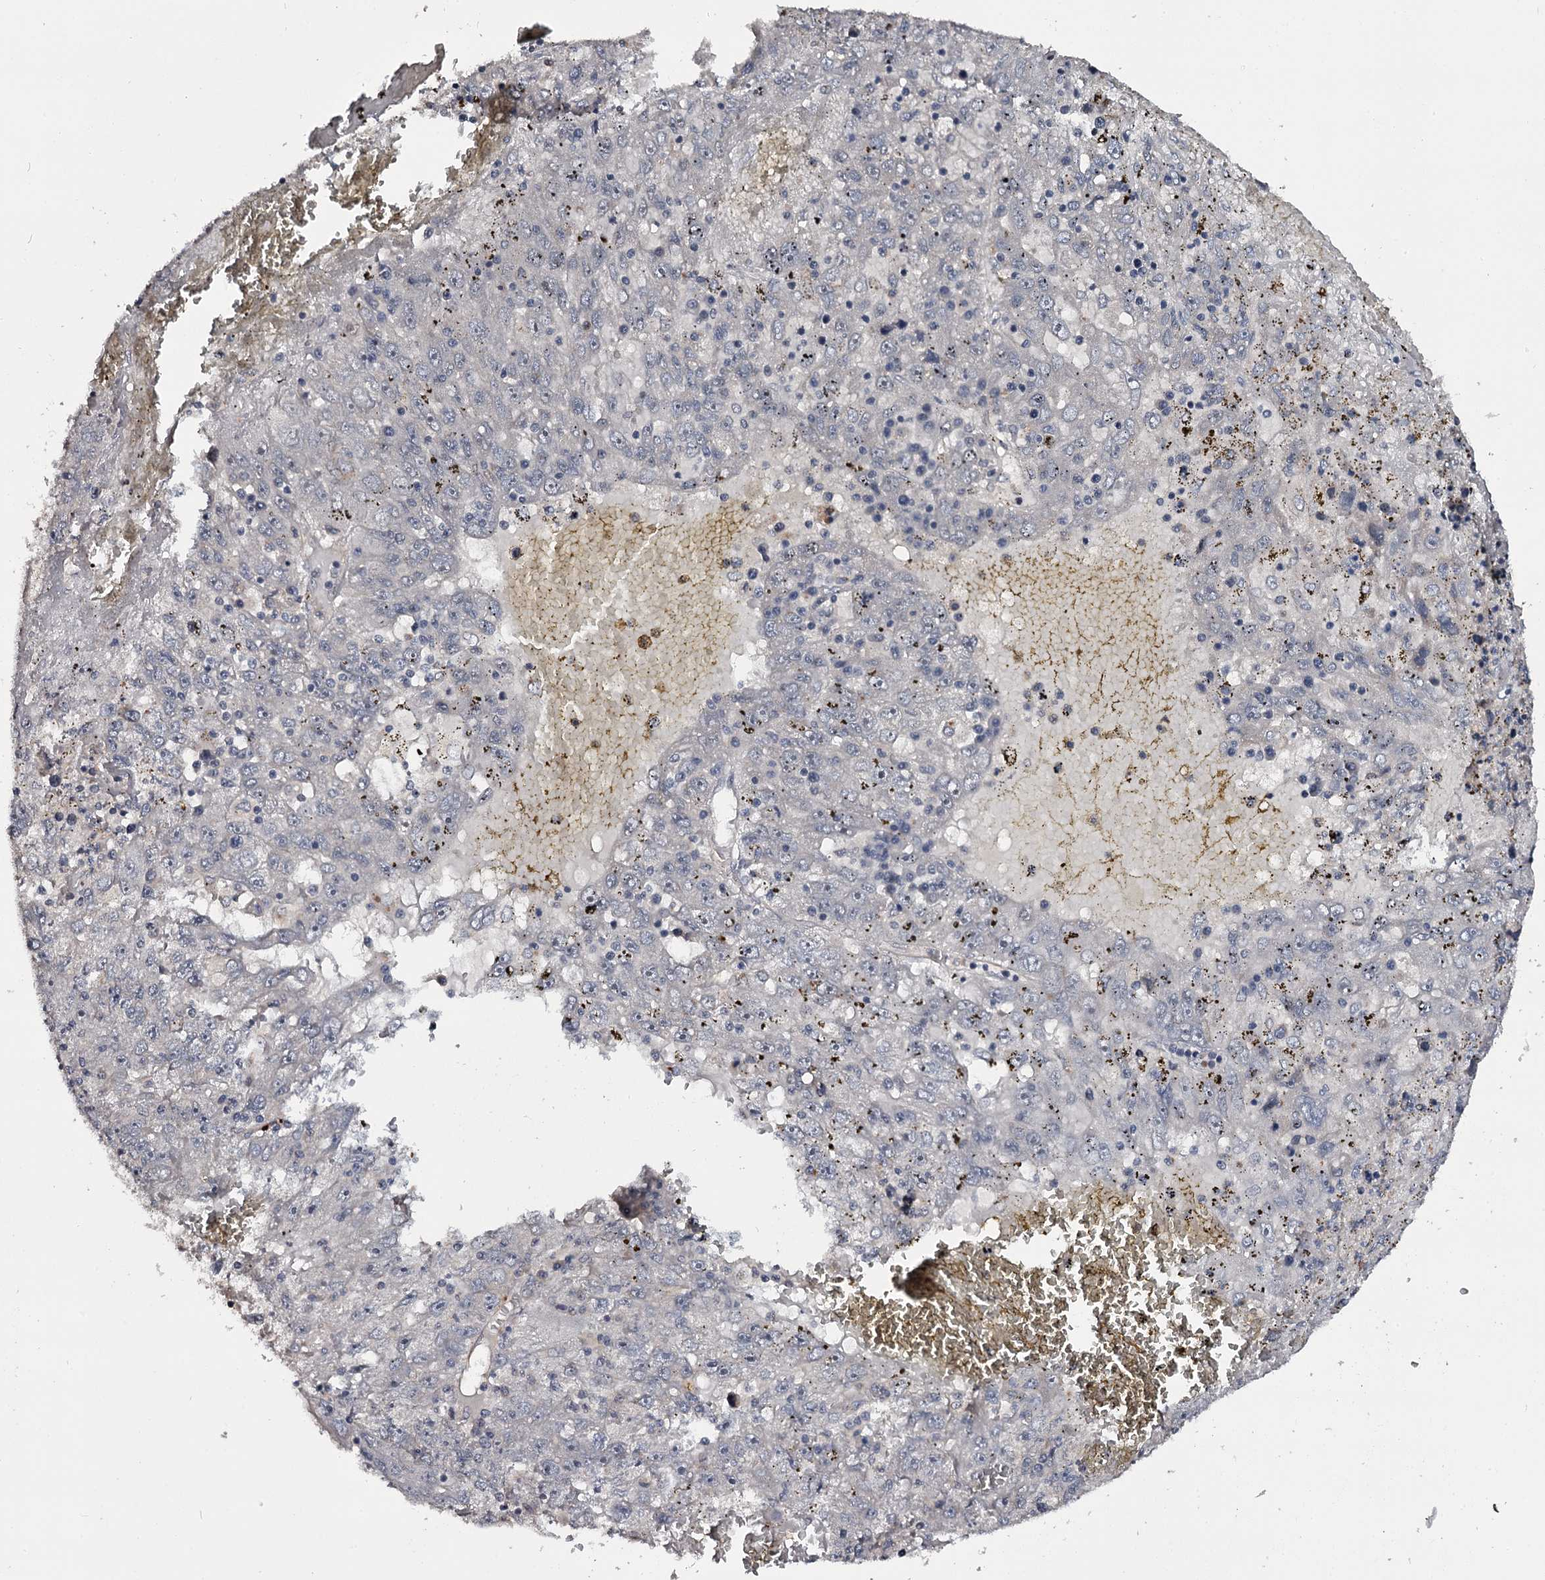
{"staining": {"intensity": "negative", "quantity": "none", "location": "none"}, "tissue": "liver cancer", "cell_type": "Tumor cells", "image_type": "cancer", "snomed": [{"axis": "morphology", "description": "Carcinoma, Hepatocellular, NOS"}, {"axis": "topography", "description": "Liver"}], "caption": "This is an immunohistochemistry histopathology image of human liver cancer. There is no staining in tumor cells.", "gene": "CWF19L2", "patient": {"sex": "male", "age": 49}}